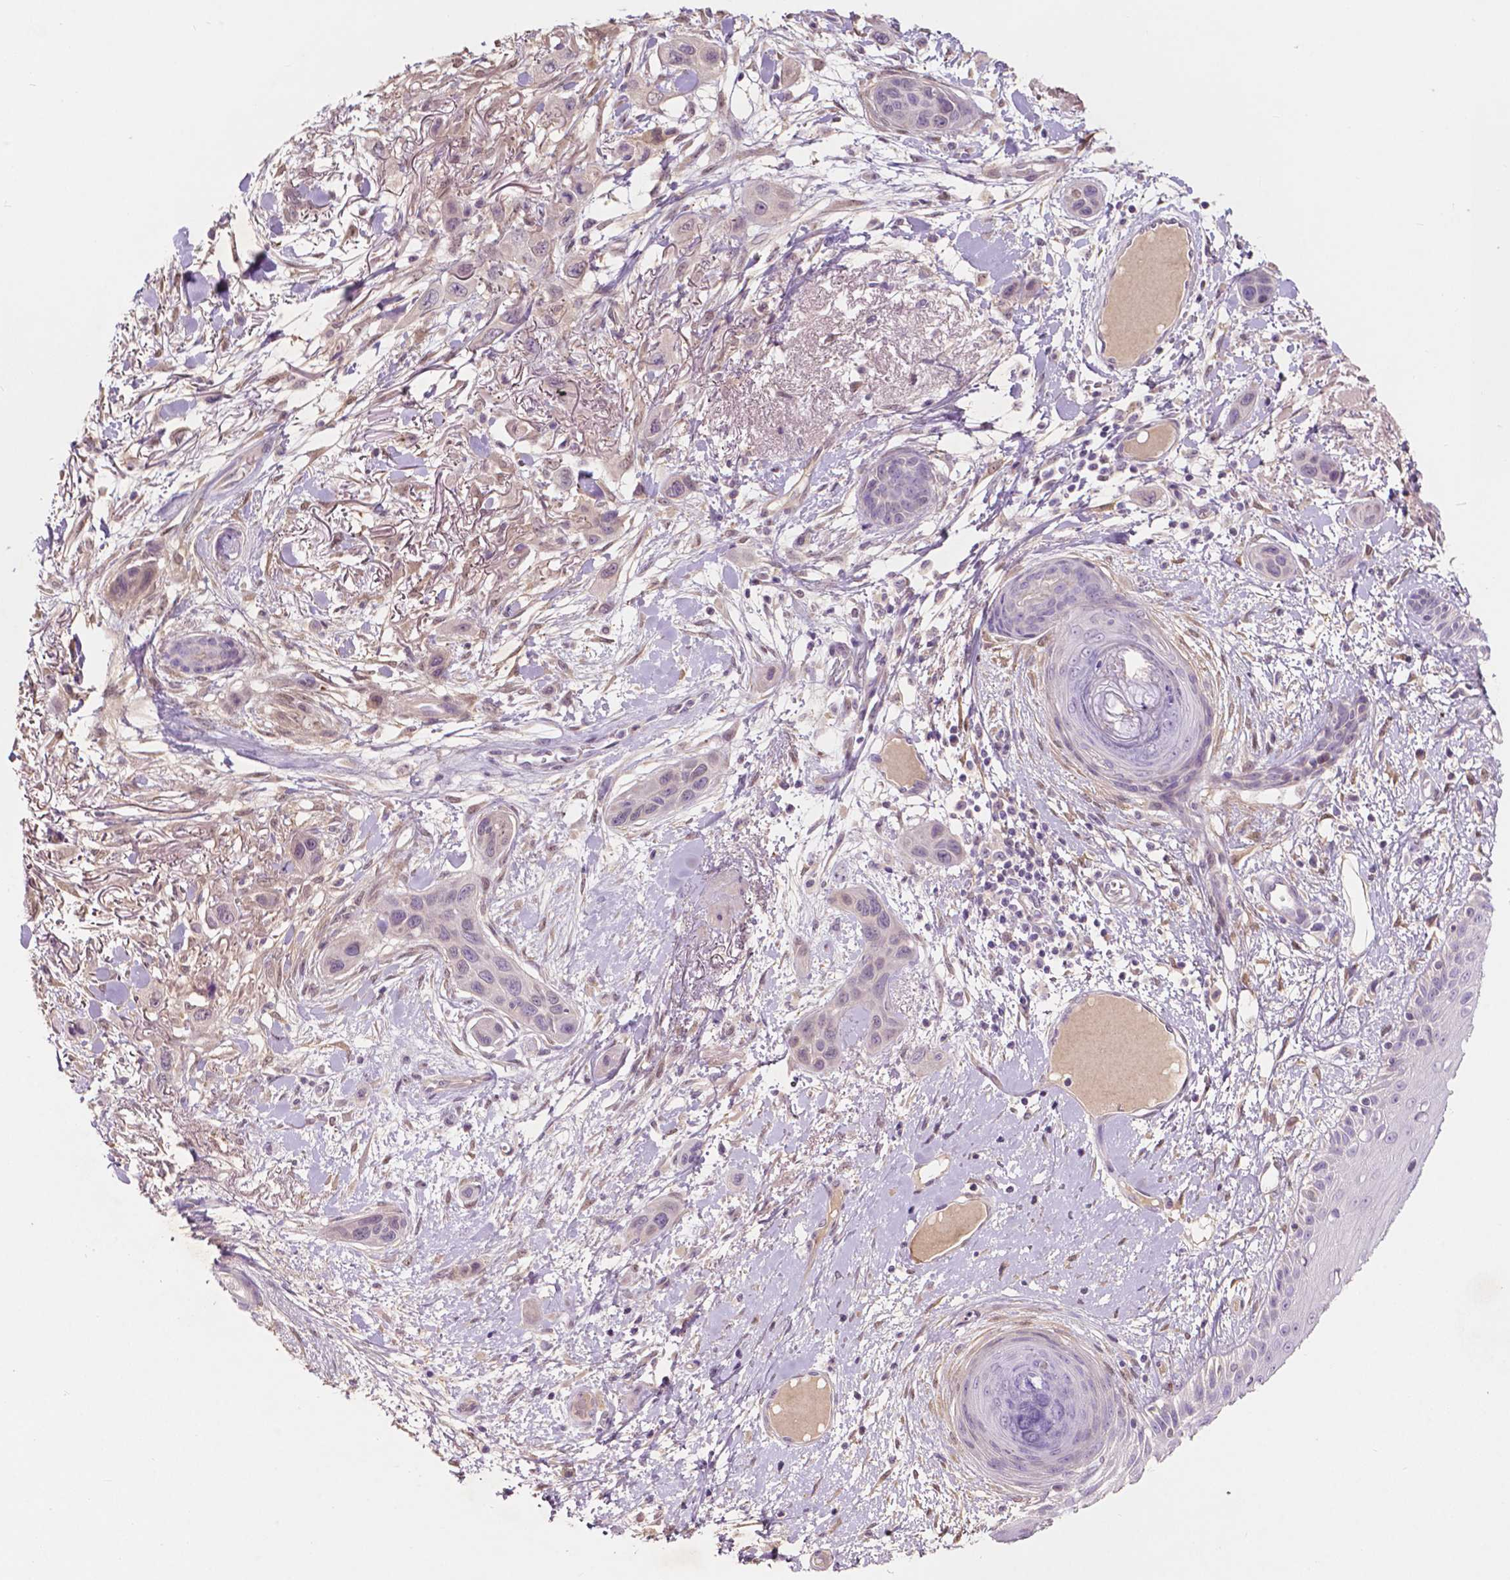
{"staining": {"intensity": "weak", "quantity": "<25%", "location": "nuclear"}, "tissue": "skin cancer", "cell_type": "Tumor cells", "image_type": "cancer", "snomed": [{"axis": "morphology", "description": "Squamous cell carcinoma, NOS"}, {"axis": "topography", "description": "Skin"}], "caption": "High magnification brightfield microscopy of skin cancer stained with DAB (brown) and counterstained with hematoxylin (blue): tumor cells show no significant expression. Nuclei are stained in blue.", "gene": "GPR37", "patient": {"sex": "male", "age": 79}}